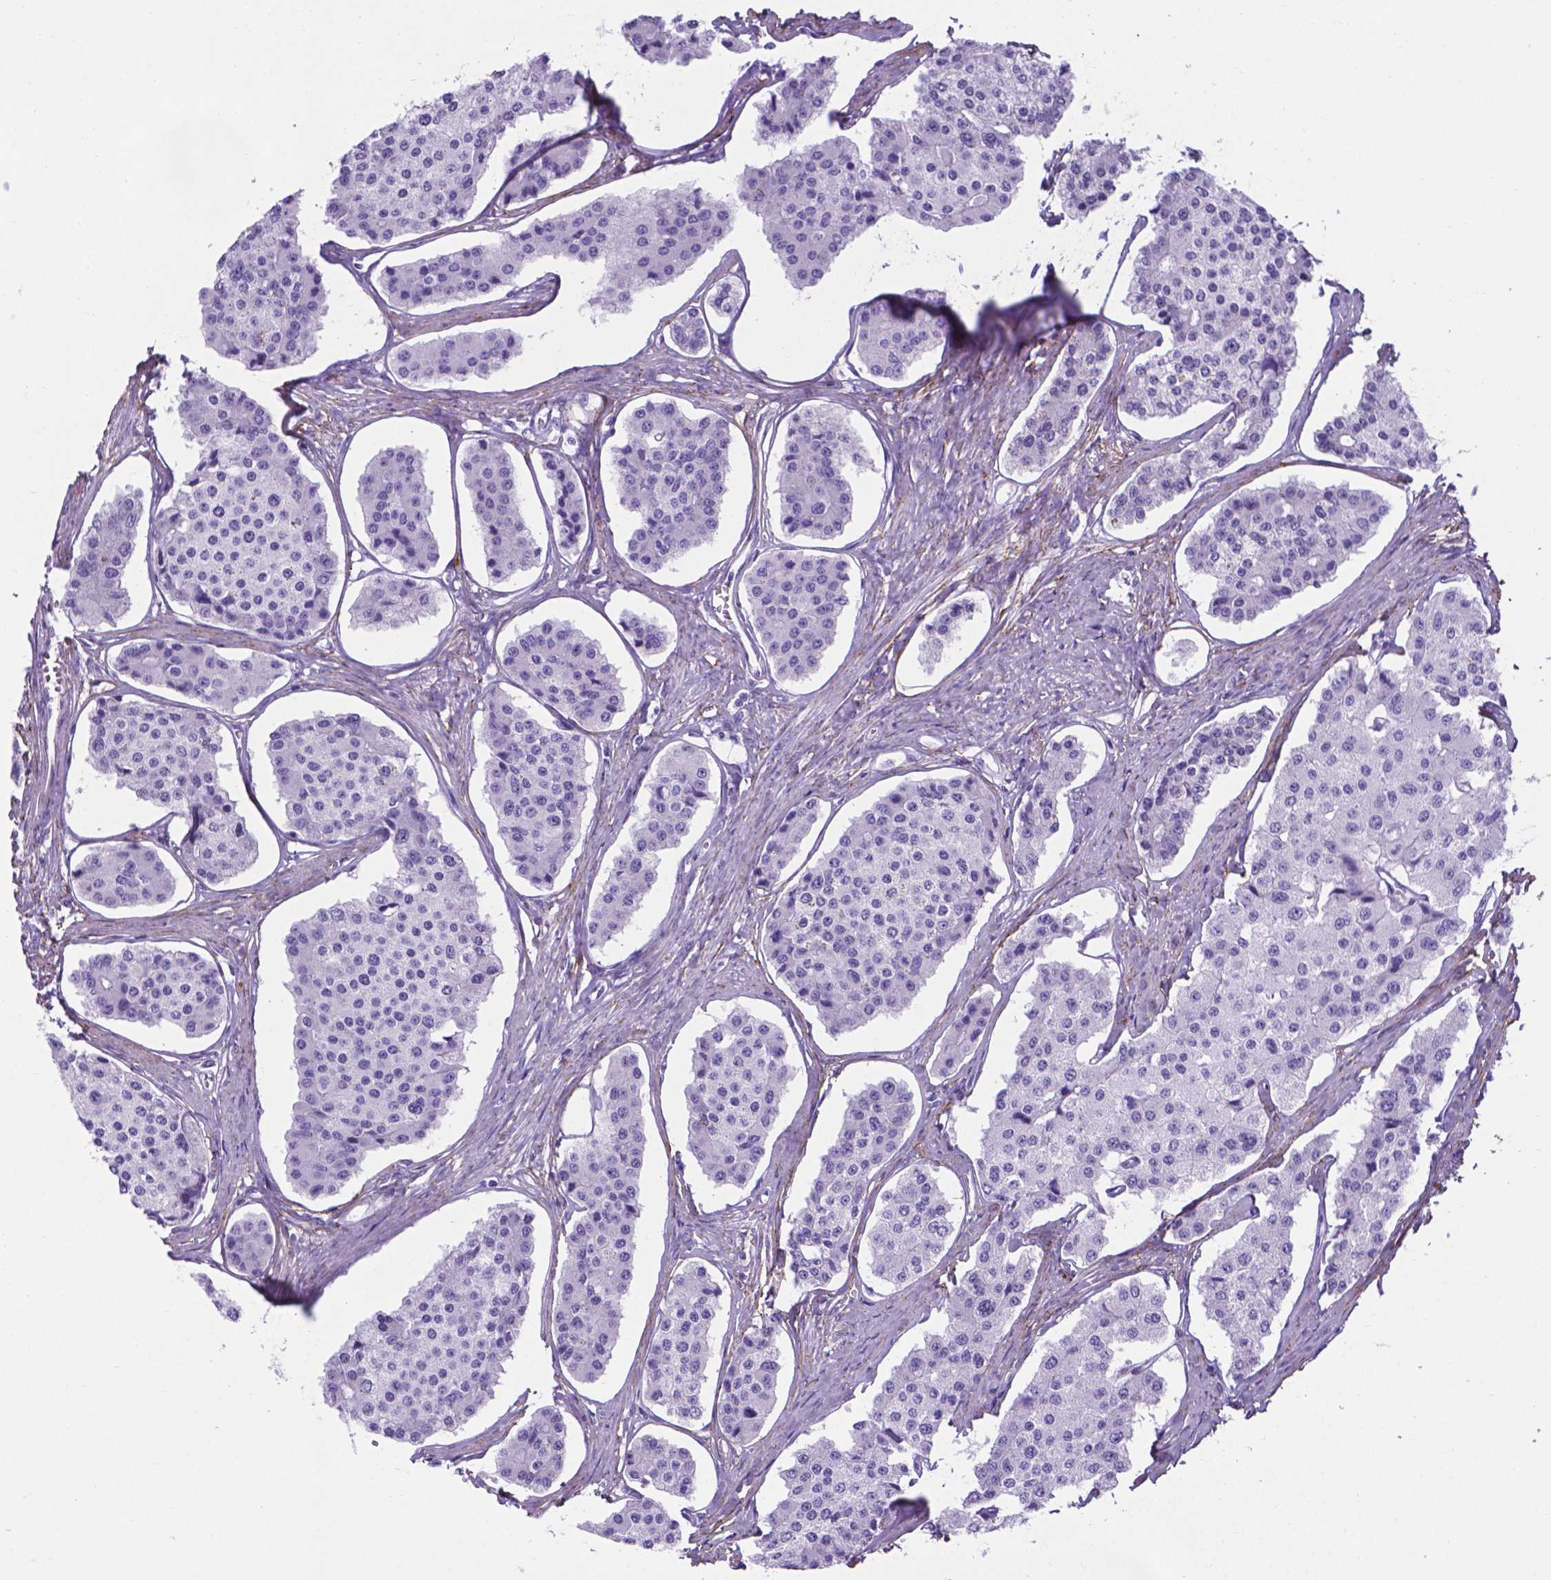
{"staining": {"intensity": "negative", "quantity": "none", "location": "none"}, "tissue": "carcinoid", "cell_type": "Tumor cells", "image_type": "cancer", "snomed": [{"axis": "morphology", "description": "Carcinoid, malignant, NOS"}, {"axis": "topography", "description": "Small intestine"}], "caption": "The micrograph shows no staining of tumor cells in carcinoid.", "gene": "MFAP2", "patient": {"sex": "female", "age": 65}}